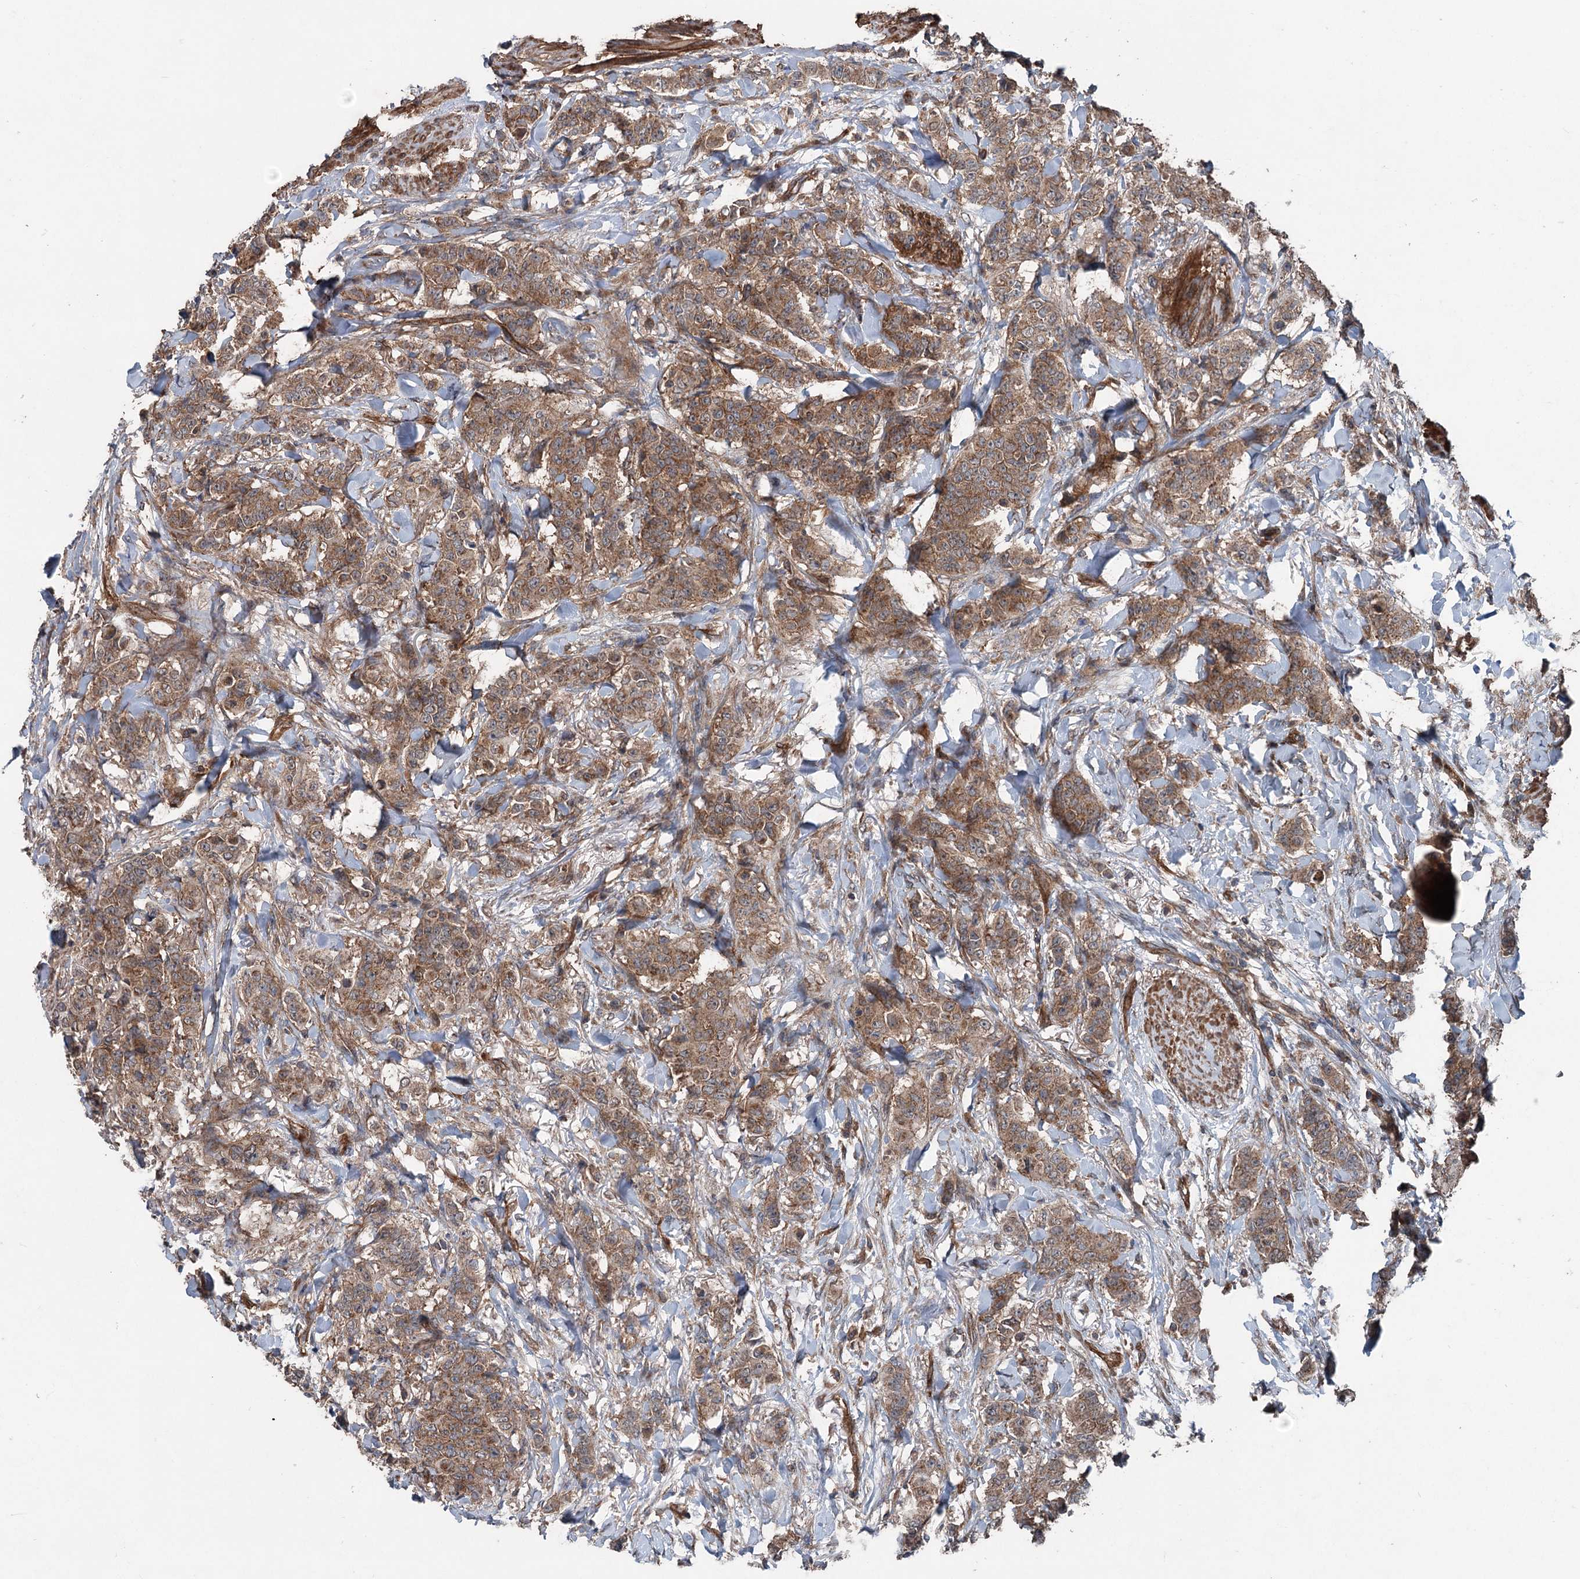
{"staining": {"intensity": "moderate", "quantity": ">75%", "location": "cytoplasmic/membranous"}, "tissue": "breast cancer", "cell_type": "Tumor cells", "image_type": "cancer", "snomed": [{"axis": "morphology", "description": "Duct carcinoma"}, {"axis": "topography", "description": "Breast"}], "caption": "Invasive ductal carcinoma (breast) tissue reveals moderate cytoplasmic/membranous positivity in approximately >75% of tumor cells", "gene": "RNF214", "patient": {"sex": "female", "age": 40}}